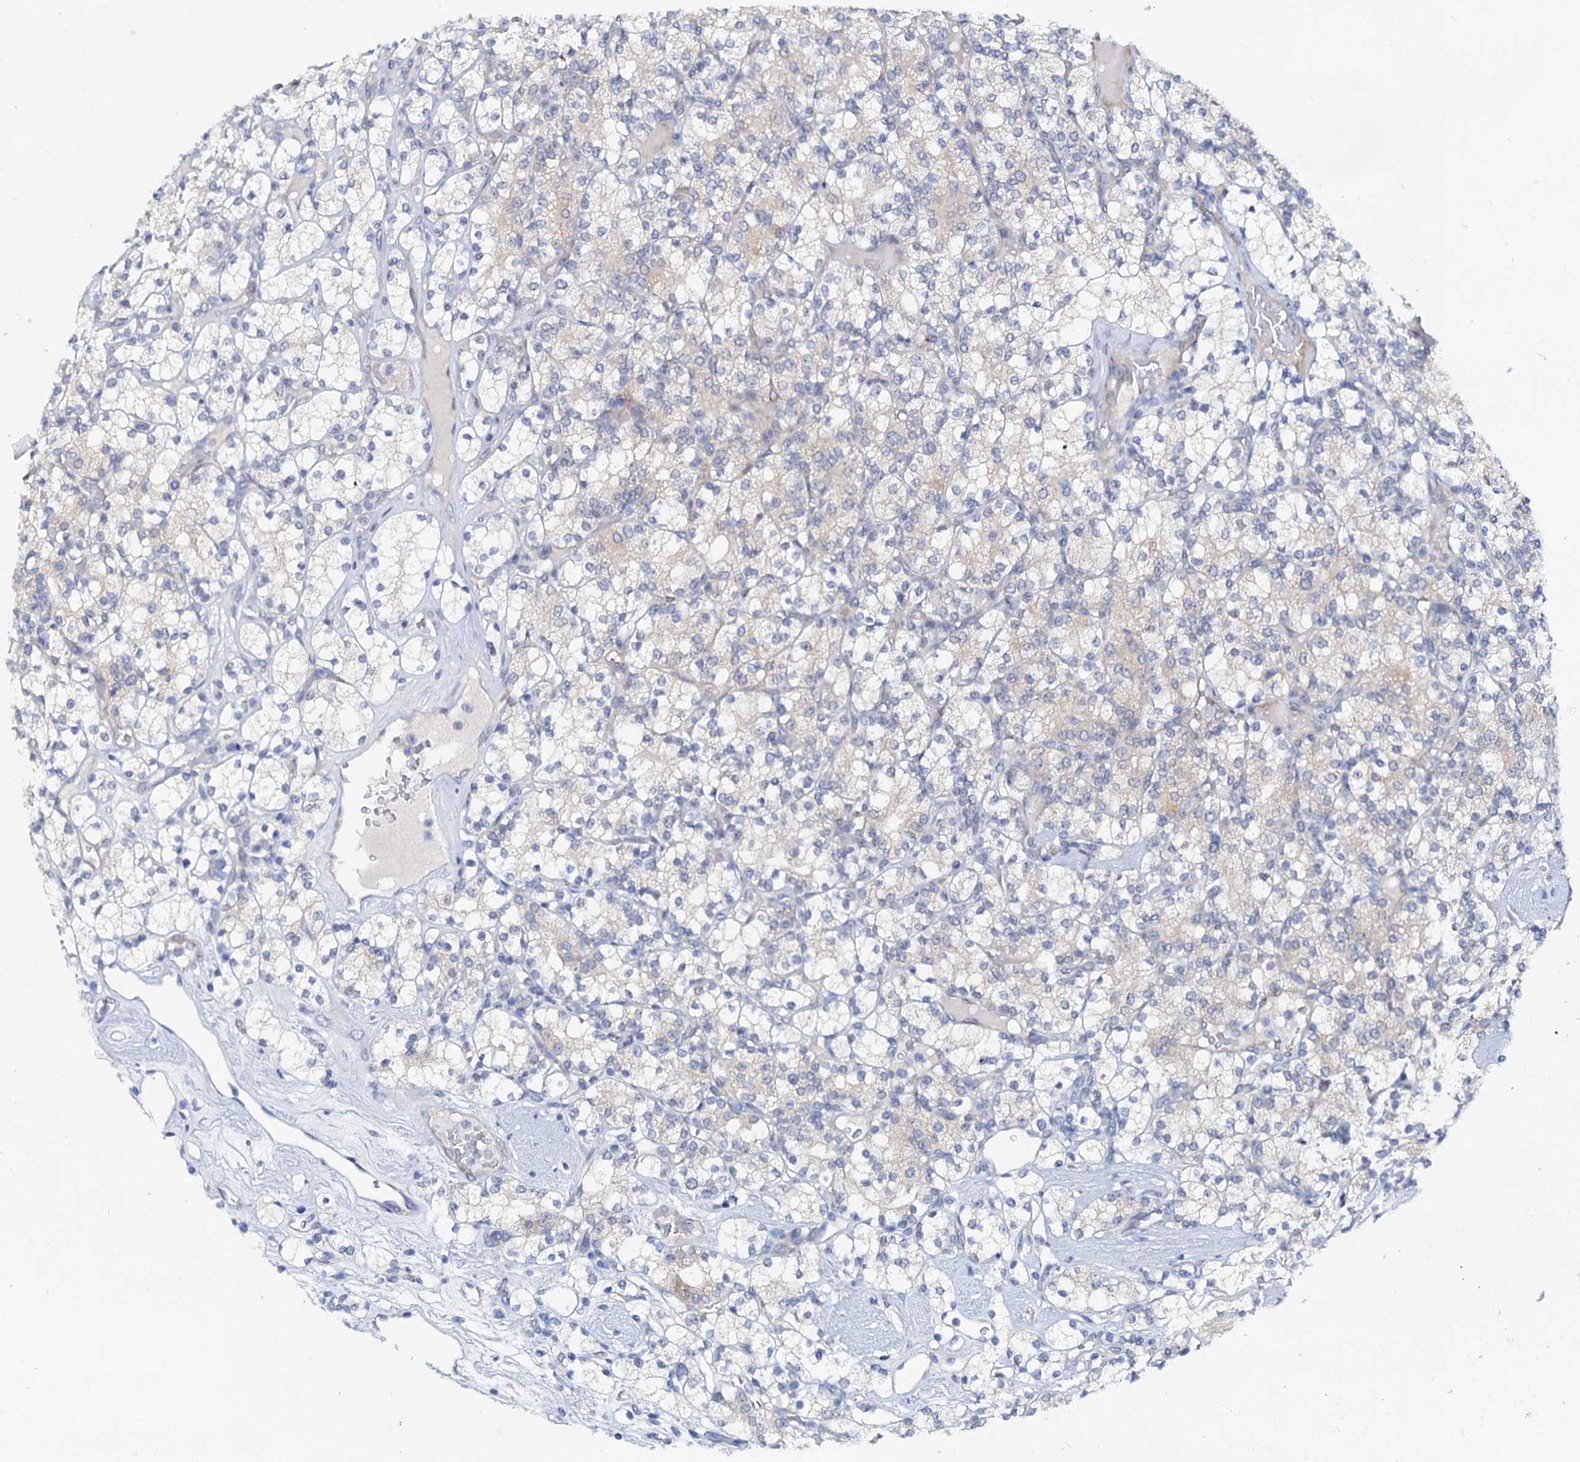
{"staining": {"intensity": "negative", "quantity": "none", "location": "none"}, "tissue": "renal cancer", "cell_type": "Tumor cells", "image_type": "cancer", "snomed": [{"axis": "morphology", "description": "Adenocarcinoma, NOS"}, {"axis": "topography", "description": "Kidney"}], "caption": "Renal adenocarcinoma was stained to show a protein in brown. There is no significant staining in tumor cells.", "gene": "SHROOM1", "patient": {"sex": "male", "age": 77}}